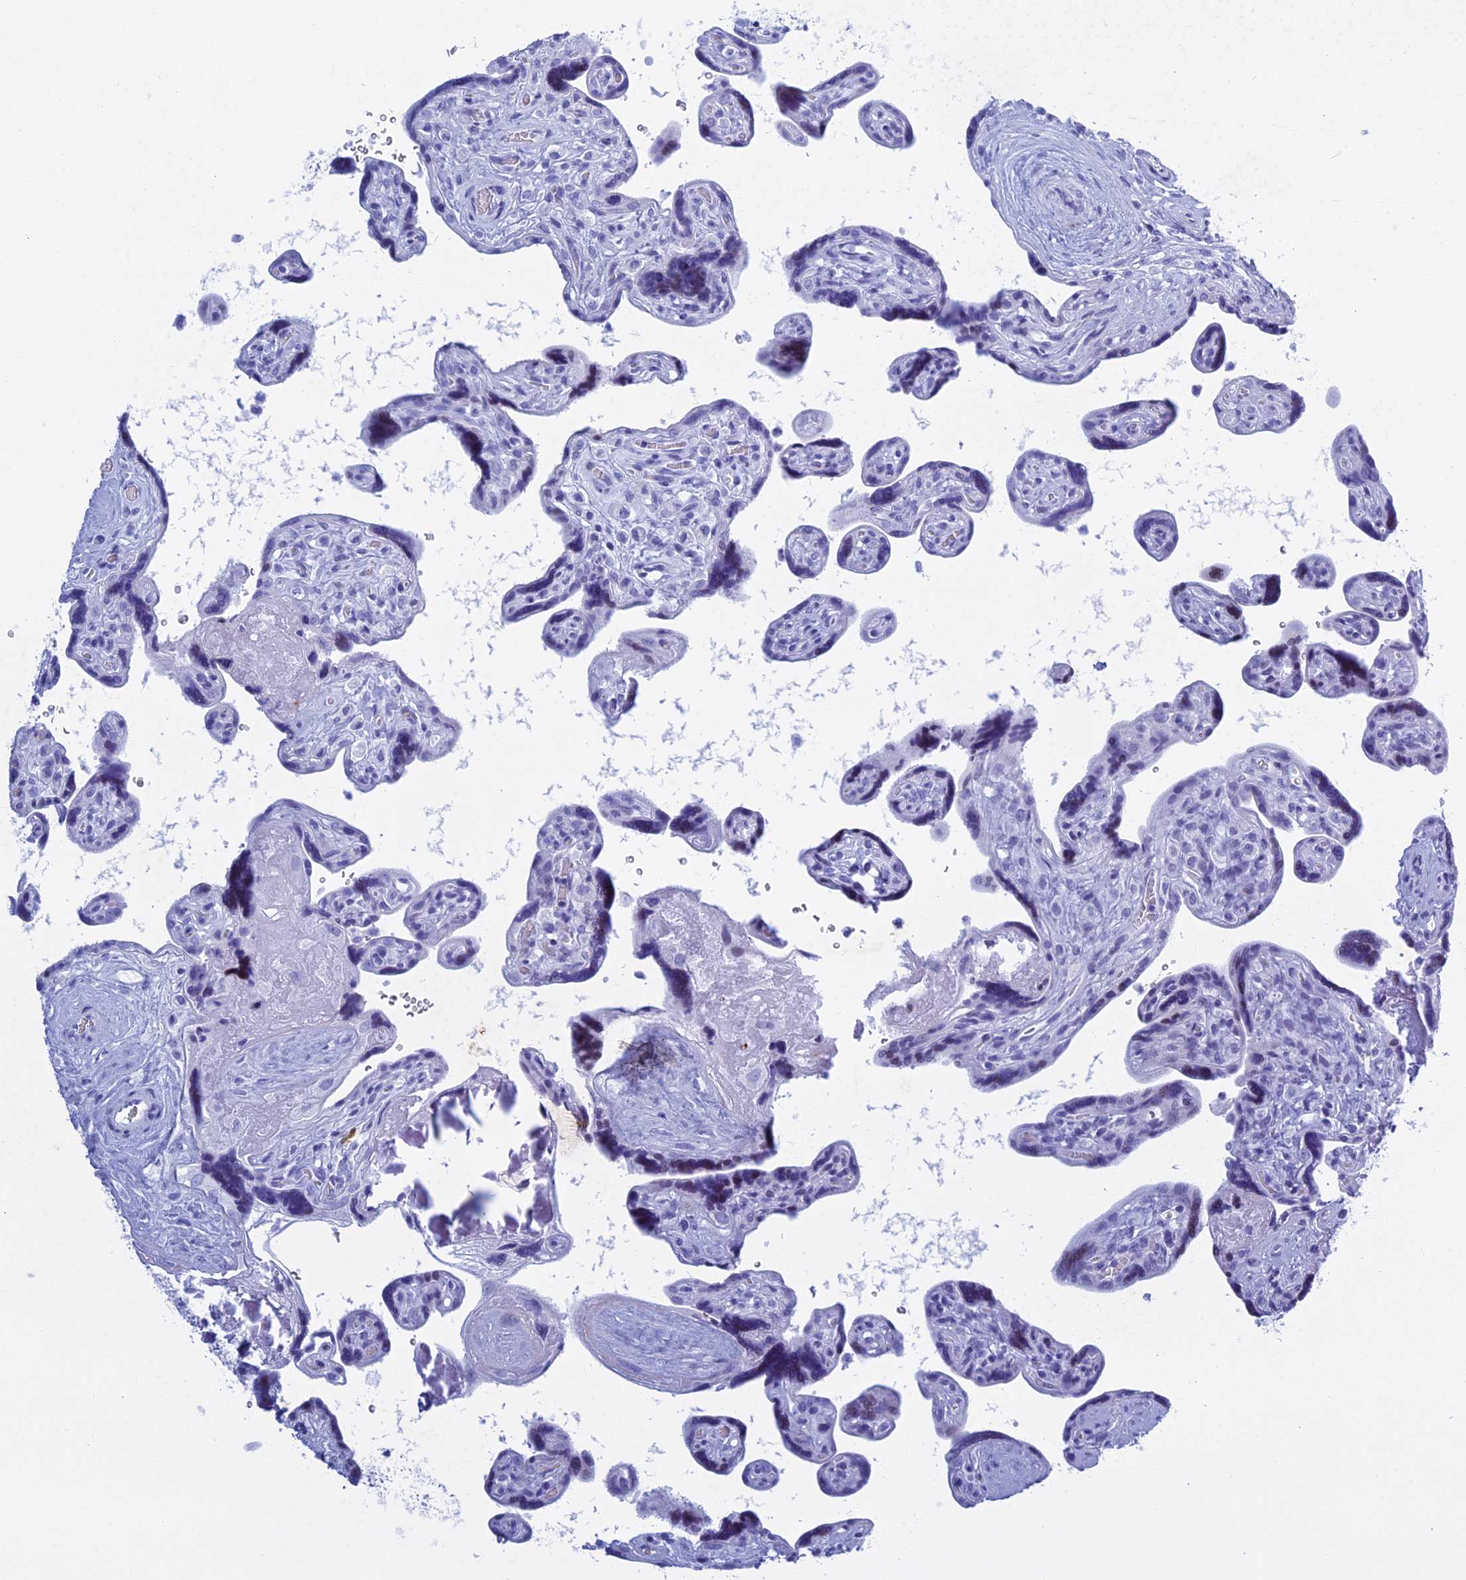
{"staining": {"intensity": "strong", "quantity": "<25%", "location": "nuclear"}, "tissue": "placenta", "cell_type": "Trophoblastic cells", "image_type": "normal", "snomed": [{"axis": "morphology", "description": "Normal tissue, NOS"}, {"axis": "topography", "description": "Placenta"}], "caption": "IHC histopathology image of unremarkable placenta: human placenta stained using immunohistochemistry shows medium levels of strong protein expression localized specifically in the nuclear of trophoblastic cells, appearing as a nuclear brown color.", "gene": "KCTD21", "patient": {"sex": "female", "age": 39}}